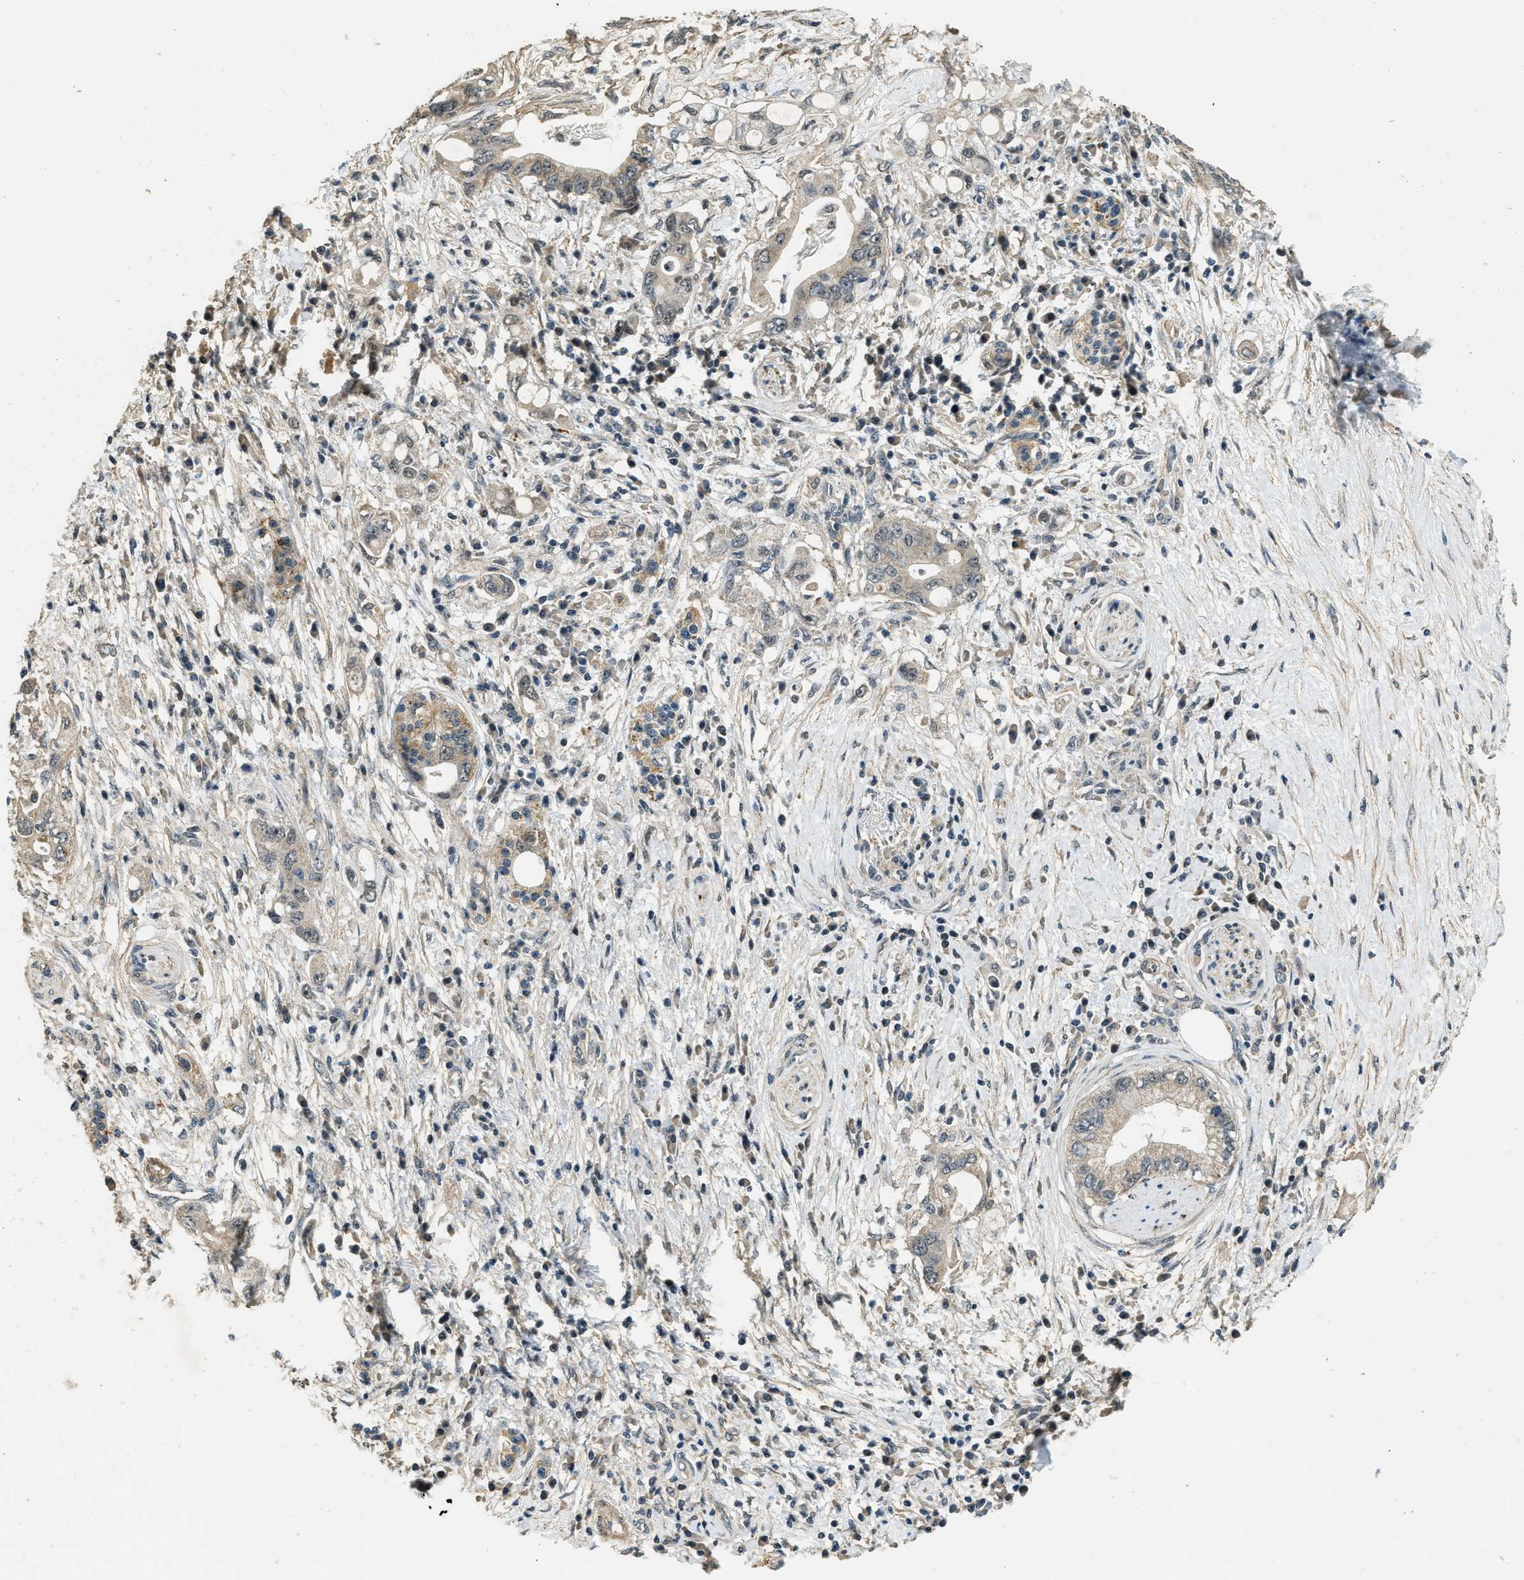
{"staining": {"intensity": "weak", "quantity": ">75%", "location": "cytoplasmic/membranous"}, "tissue": "pancreatic cancer", "cell_type": "Tumor cells", "image_type": "cancer", "snomed": [{"axis": "morphology", "description": "Adenocarcinoma, NOS"}, {"axis": "topography", "description": "Pancreas"}], "caption": "A brown stain labels weak cytoplasmic/membranous positivity of a protein in pancreatic cancer tumor cells.", "gene": "MED21", "patient": {"sex": "female", "age": 73}}